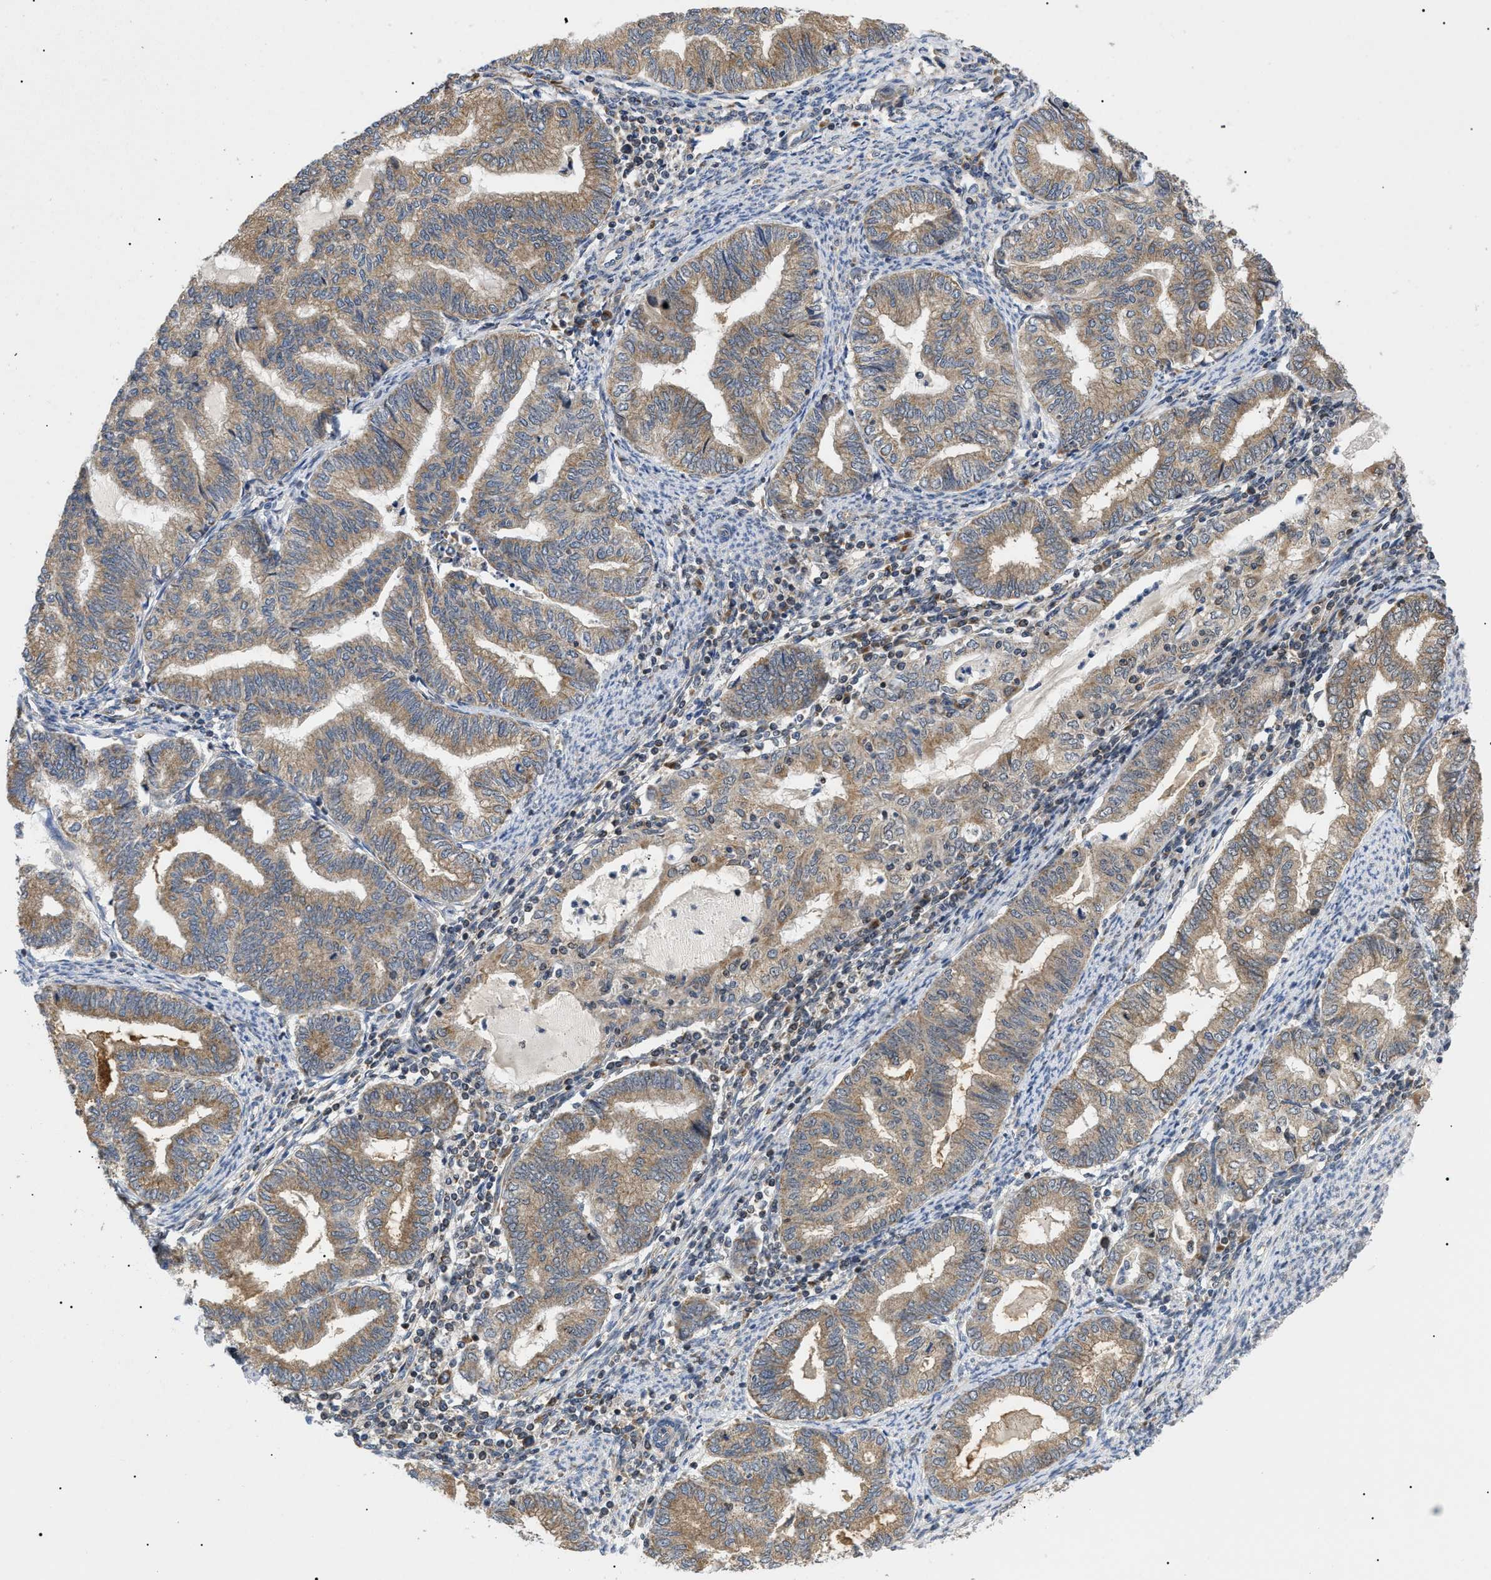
{"staining": {"intensity": "weak", "quantity": ">75%", "location": "cytoplasmic/membranous"}, "tissue": "endometrial cancer", "cell_type": "Tumor cells", "image_type": "cancer", "snomed": [{"axis": "morphology", "description": "Adenocarcinoma, NOS"}, {"axis": "topography", "description": "Endometrium"}], "caption": "Tumor cells show low levels of weak cytoplasmic/membranous expression in about >75% of cells in human endometrial cancer (adenocarcinoma). The staining is performed using DAB (3,3'-diaminobenzidine) brown chromogen to label protein expression. The nuclei are counter-stained blue using hematoxylin.", "gene": "ZBTB11", "patient": {"sex": "female", "age": 79}}